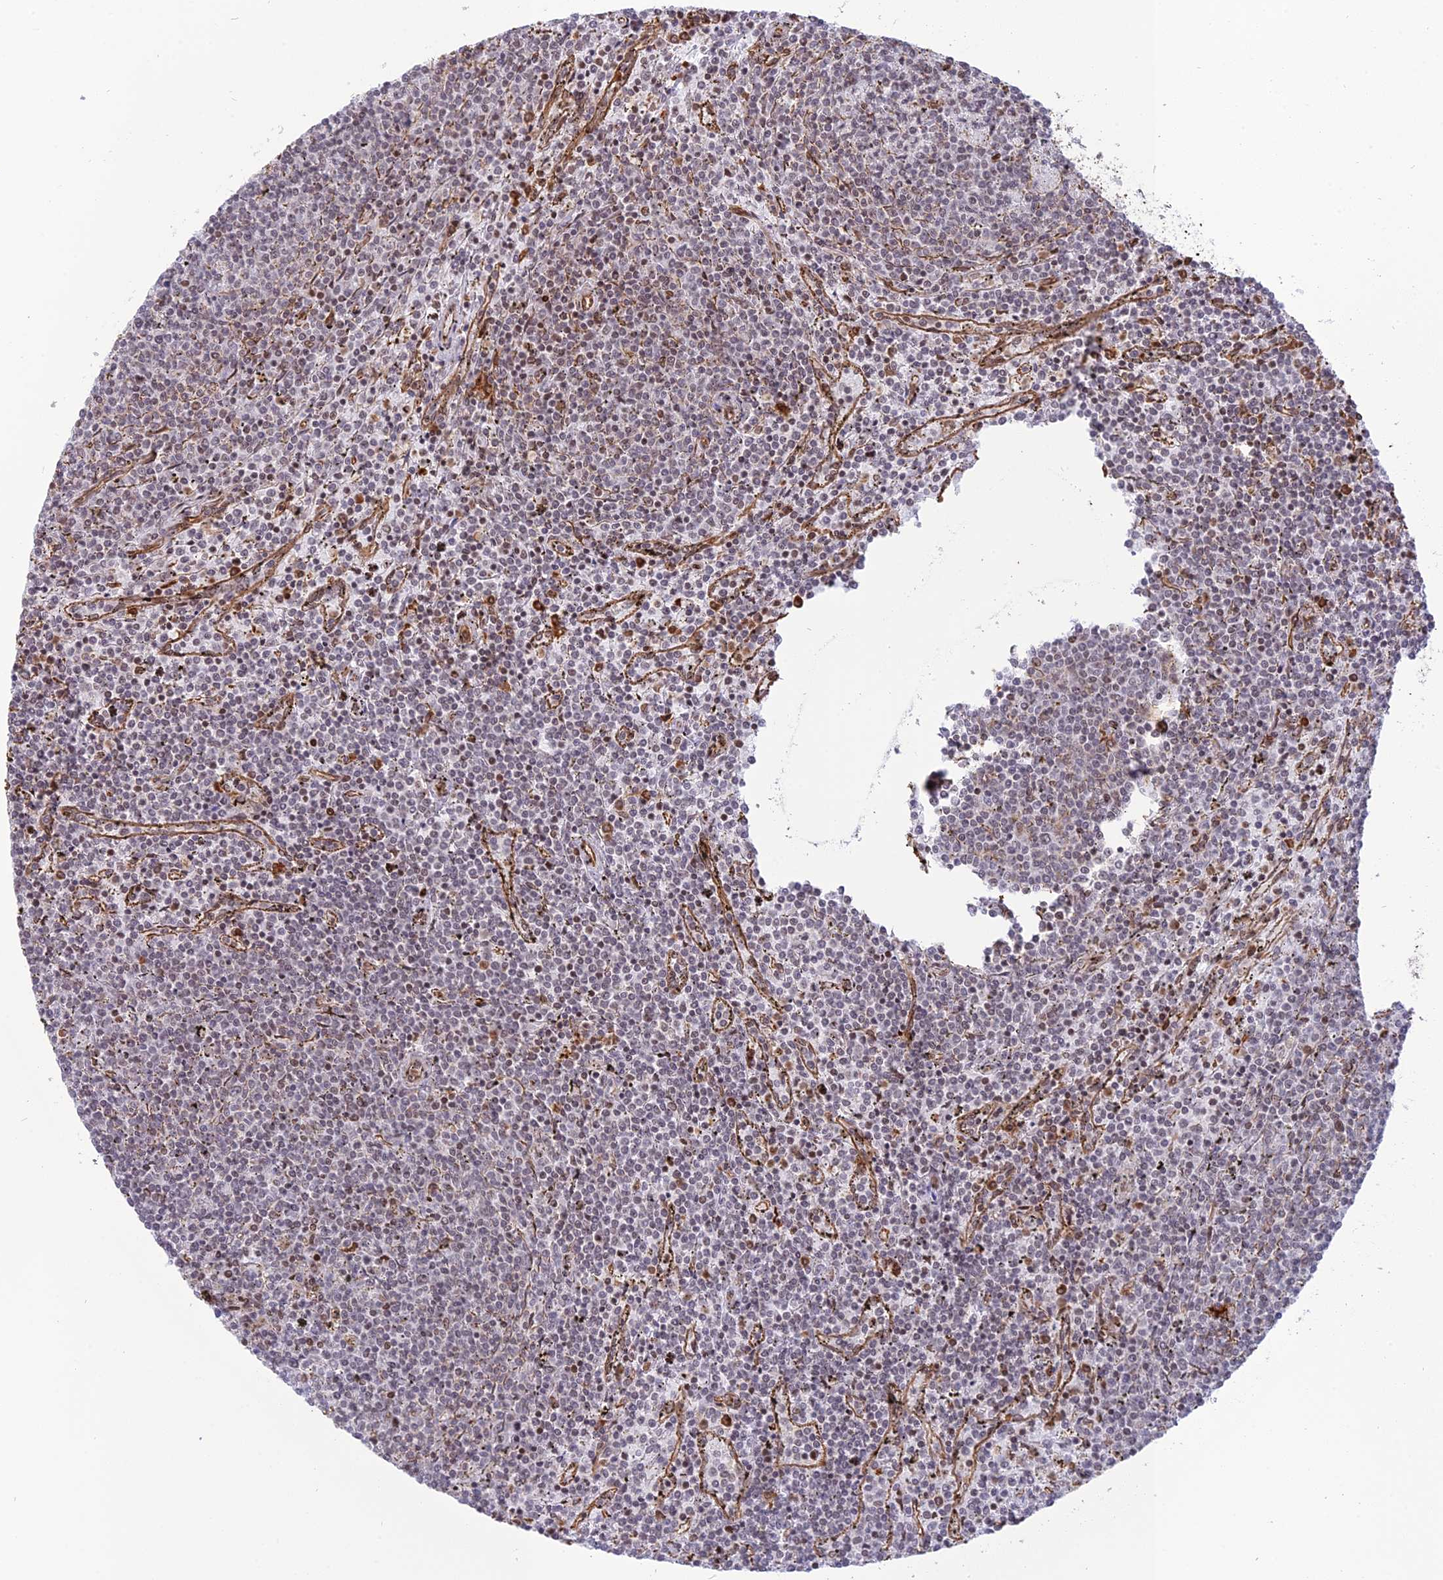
{"staining": {"intensity": "negative", "quantity": "none", "location": "none"}, "tissue": "lymphoma", "cell_type": "Tumor cells", "image_type": "cancer", "snomed": [{"axis": "morphology", "description": "Malignant lymphoma, non-Hodgkin's type, Low grade"}, {"axis": "topography", "description": "Spleen"}], "caption": "A photomicrograph of lymphoma stained for a protein shows no brown staining in tumor cells.", "gene": "APOBR", "patient": {"sex": "female", "age": 50}}